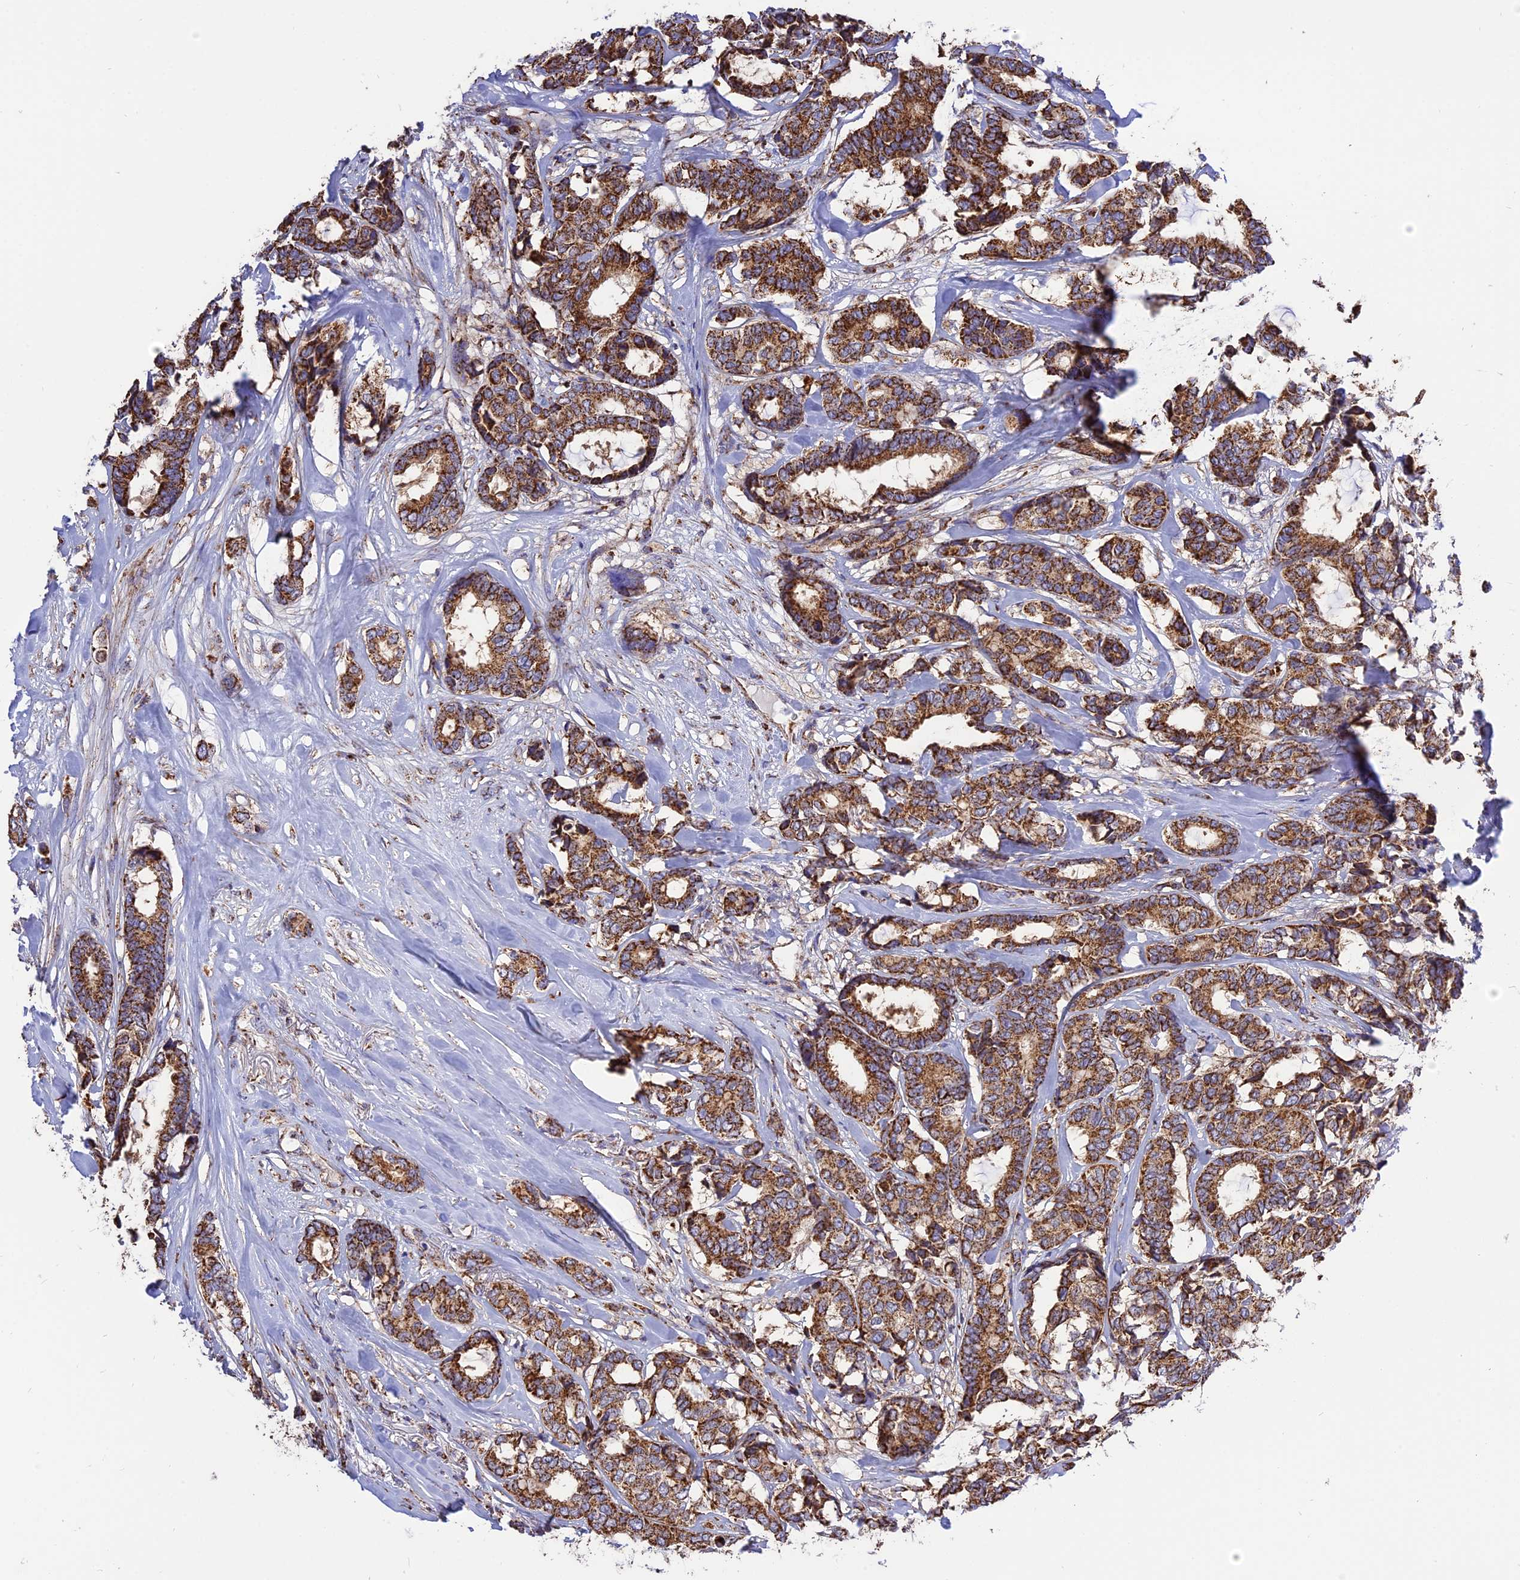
{"staining": {"intensity": "strong", "quantity": ">75%", "location": "cytoplasmic/membranous"}, "tissue": "breast cancer", "cell_type": "Tumor cells", "image_type": "cancer", "snomed": [{"axis": "morphology", "description": "Duct carcinoma"}, {"axis": "topography", "description": "Breast"}], "caption": "A brown stain labels strong cytoplasmic/membranous expression of a protein in human breast cancer (infiltrating ductal carcinoma) tumor cells.", "gene": "TTC4", "patient": {"sex": "female", "age": 87}}